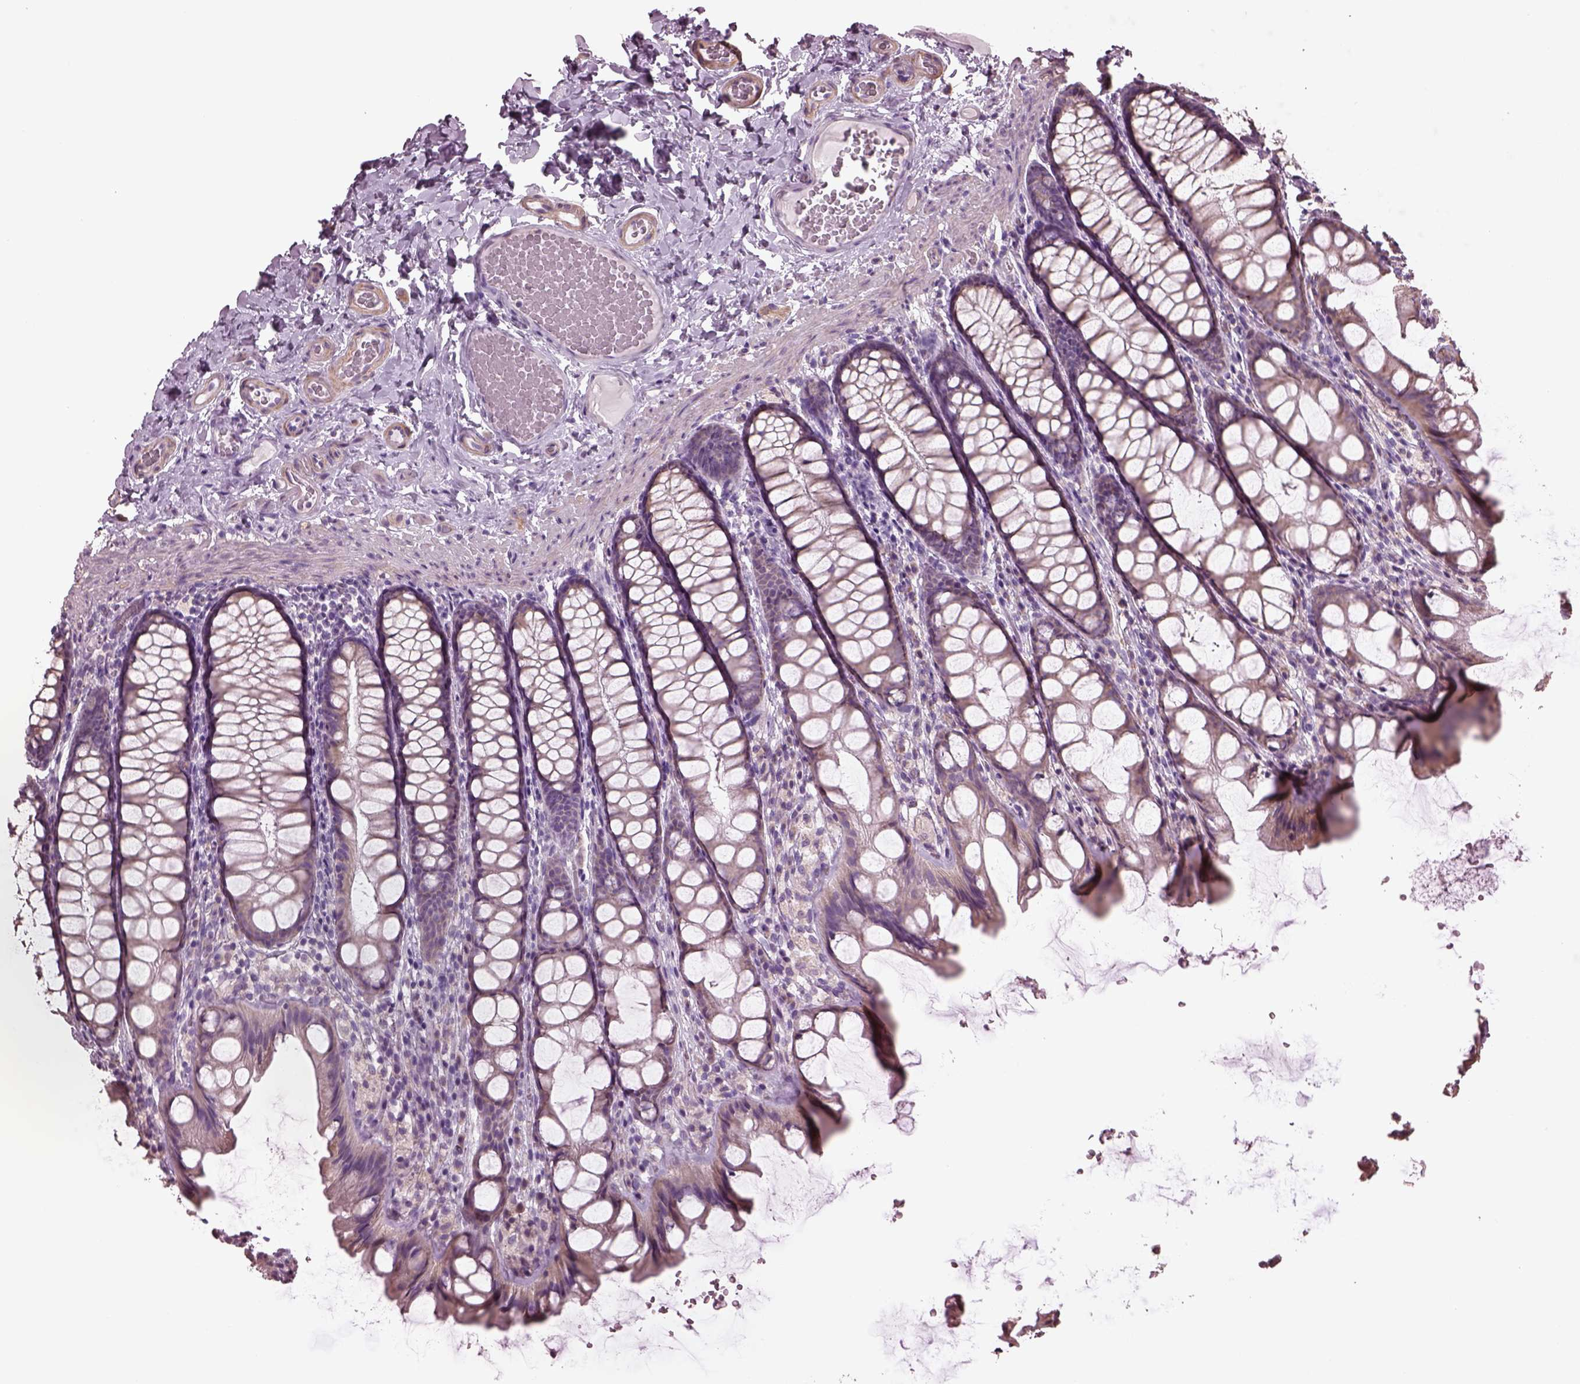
{"staining": {"intensity": "negative", "quantity": "none", "location": "none"}, "tissue": "colon", "cell_type": "Endothelial cells", "image_type": "normal", "snomed": [{"axis": "morphology", "description": "Normal tissue, NOS"}, {"axis": "topography", "description": "Colon"}], "caption": "The histopathology image exhibits no significant expression in endothelial cells of colon.", "gene": "SPATA7", "patient": {"sex": "male", "age": 47}}